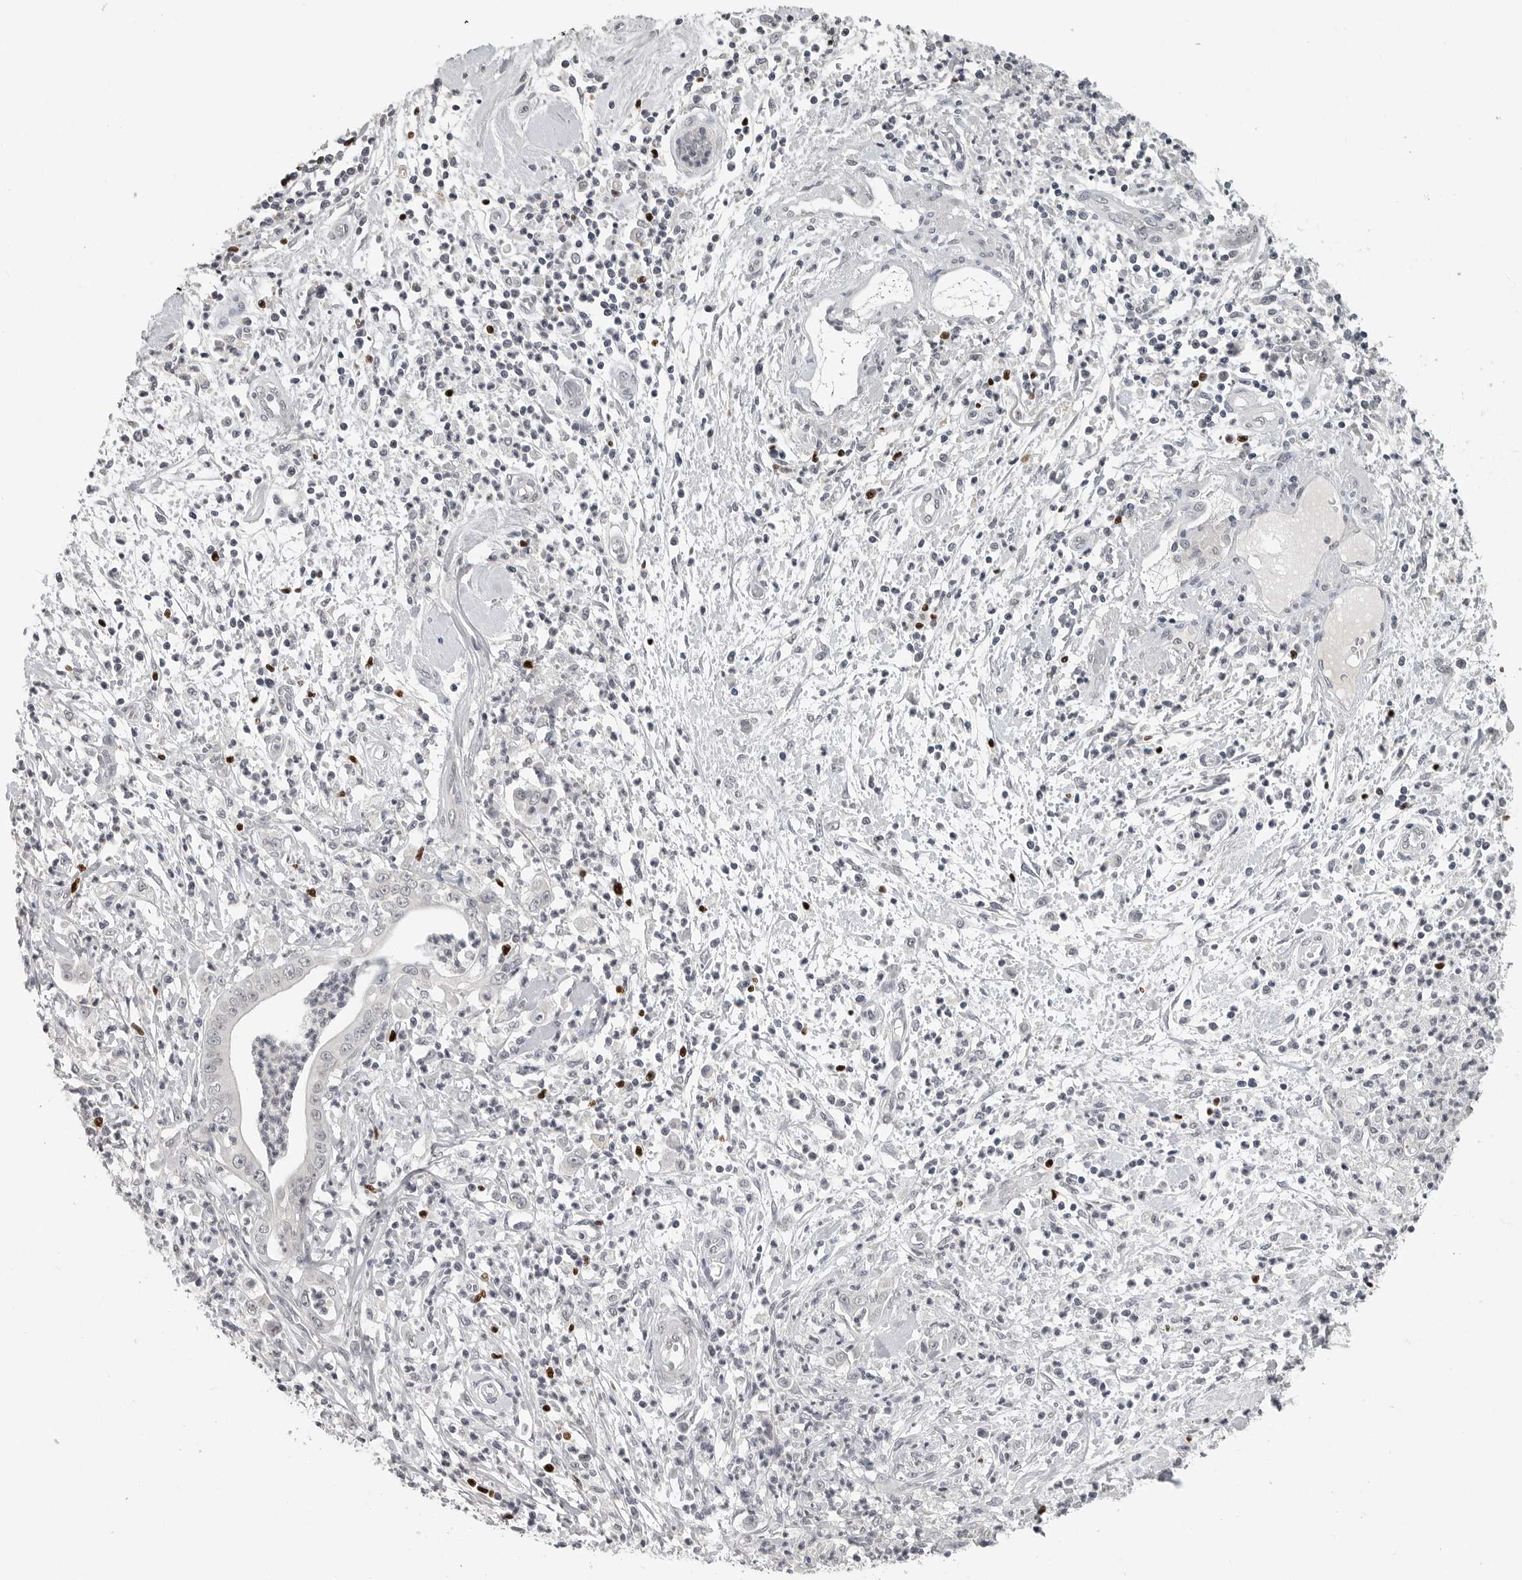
{"staining": {"intensity": "negative", "quantity": "none", "location": "none"}, "tissue": "pancreatic cancer", "cell_type": "Tumor cells", "image_type": "cancer", "snomed": [{"axis": "morphology", "description": "Adenocarcinoma, NOS"}, {"axis": "topography", "description": "Pancreas"}], "caption": "Protein analysis of pancreatic cancer (adenocarcinoma) demonstrates no significant expression in tumor cells.", "gene": "FOXP3", "patient": {"sex": "male", "age": 69}}